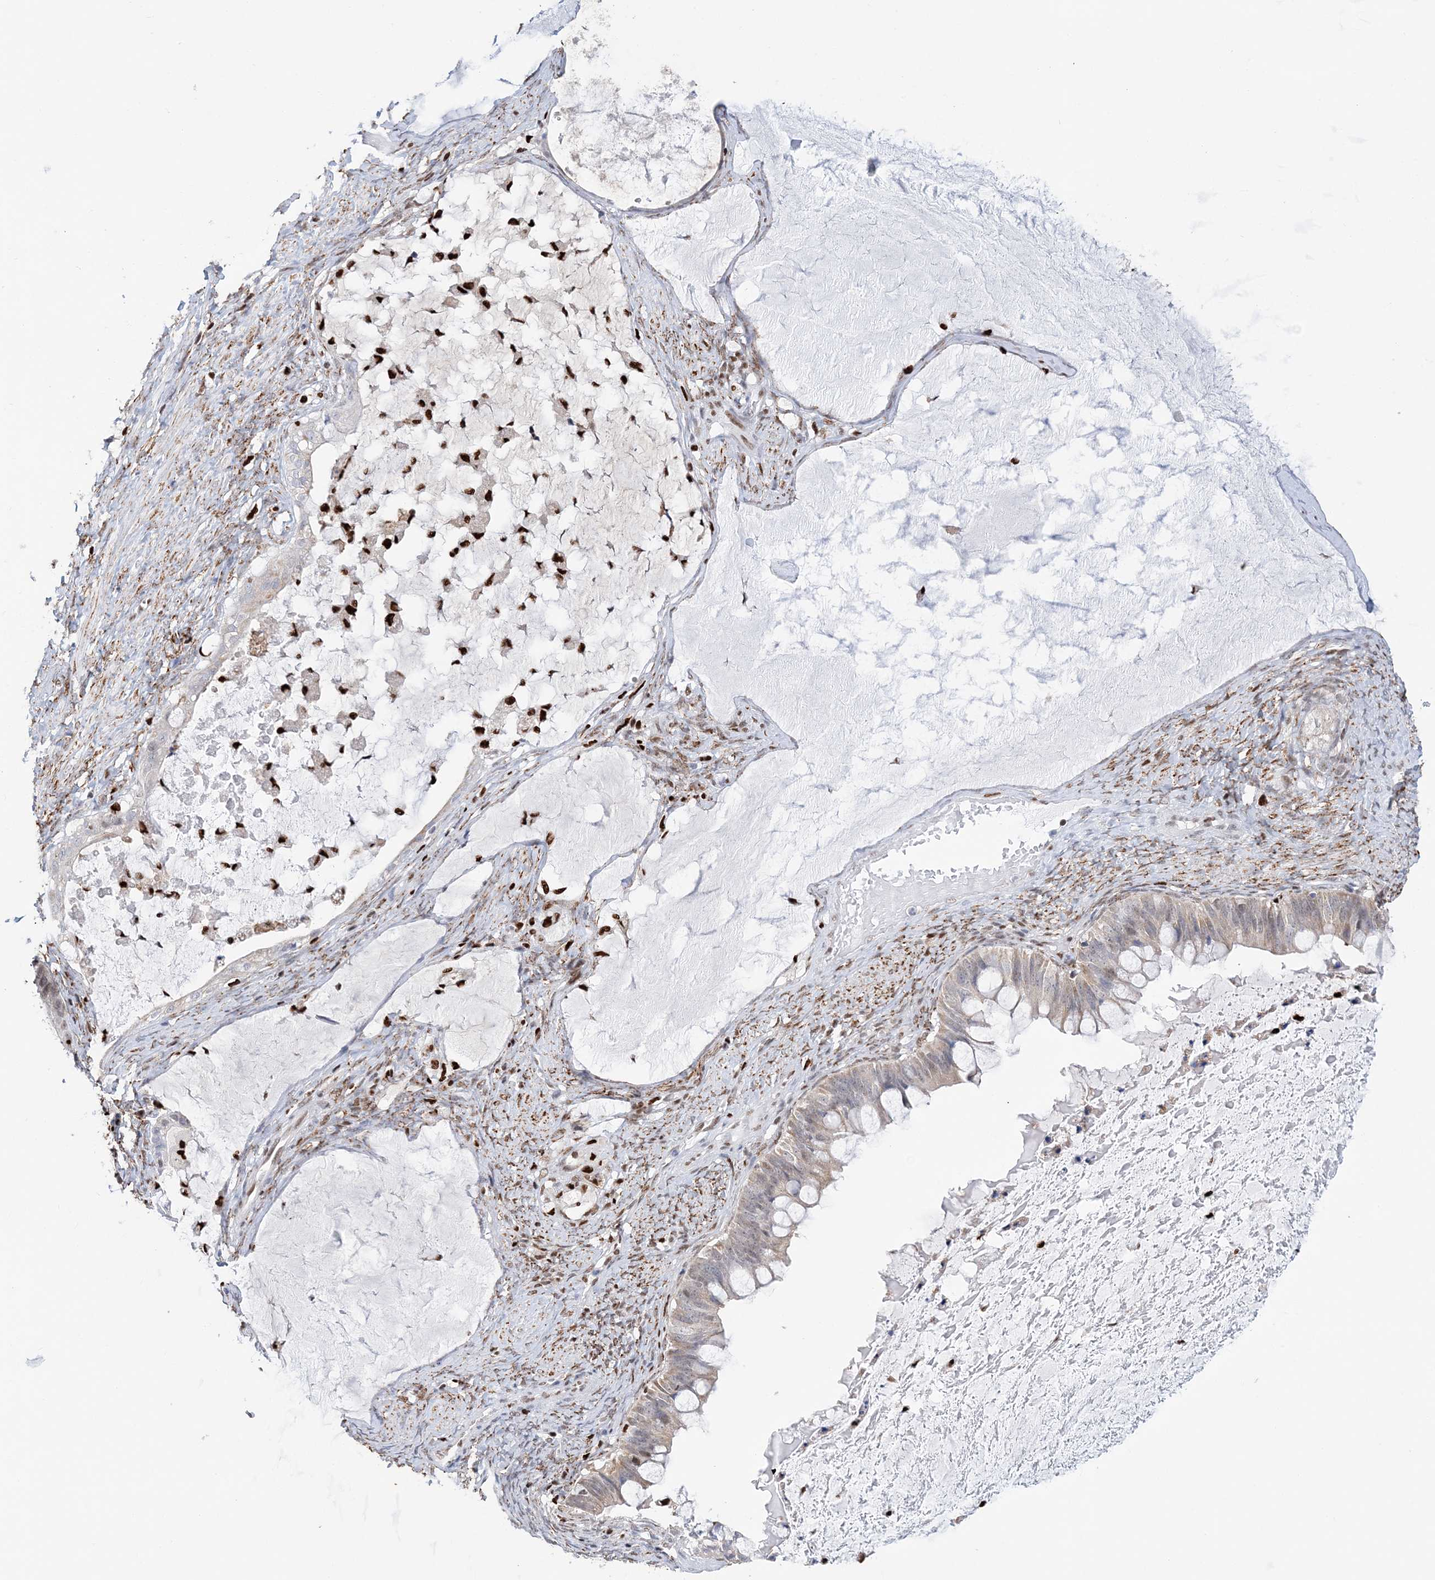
{"staining": {"intensity": "weak", "quantity": "<25%", "location": "cytoplasmic/membranous"}, "tissue": "ovarian cancer", "cell_type": "Tumor cells", "image_type": "cancer", "snomed": [{"axis": "morphology", "description": "Cystadenocarcinoma, mucinous, NOS"}, {"axis": "topography", "description": "Ovary"}], "caption": "Mucinous cystadenocarcinoma (ovarian) was stained to show a protein in brown. There is no significant staining in tumor cells.", "gene": "NIT2", "patient": {"sex": "female", "age": 61}}